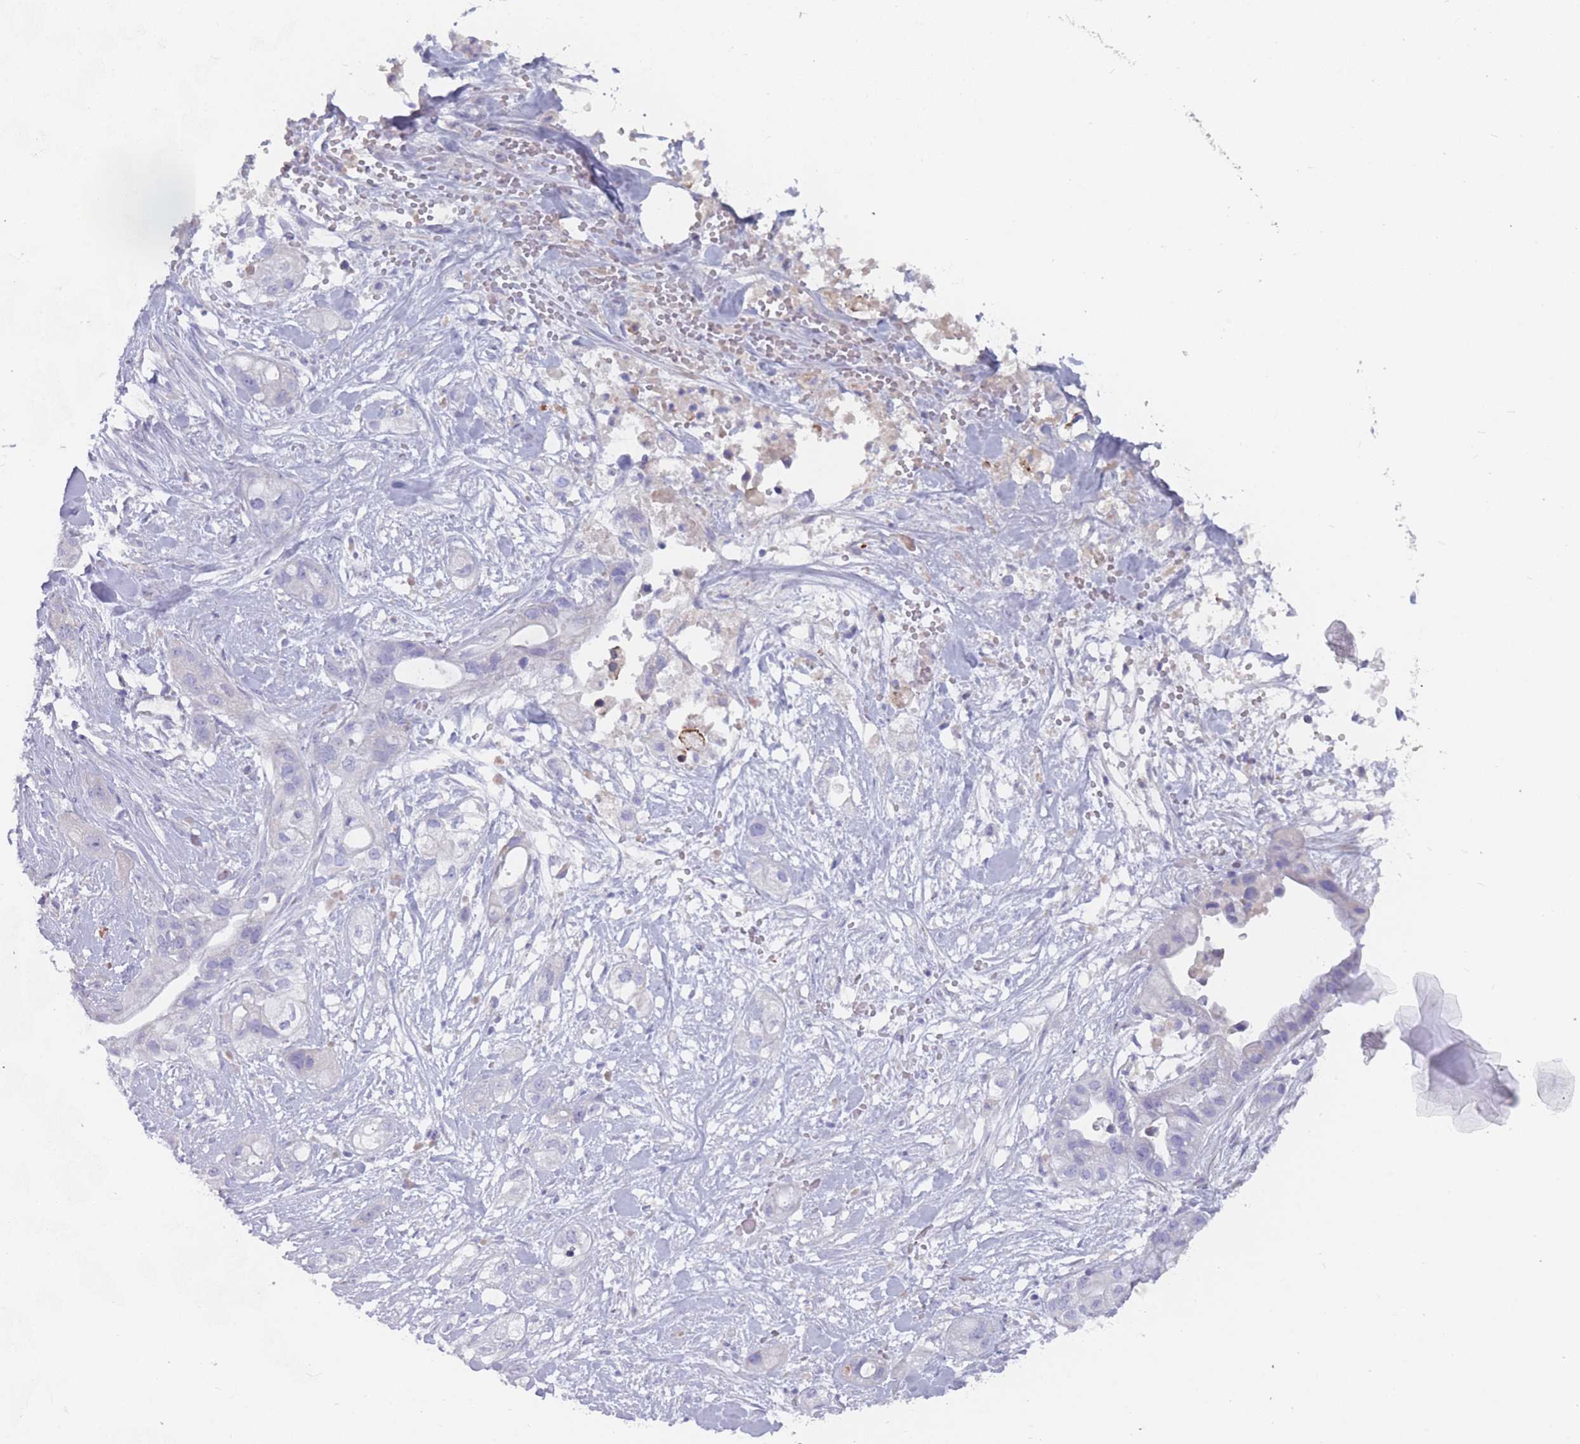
{"staining": {"intensity": "negative", "quantity": "none", "location": "none"}, "tissue": "pancreatic cancer", "cell_type": "Tumor cells", "image_type": "cancer", "snomed": [{"axis": "morphology", "description": "Adenocarcinoma, NOS"}, {"axis": "topography", "description": "Pancreas"}], "caption": "Micrograph shows no significant protein expression in tumor cells of adenocarcinoma (pancreatic).", "gene": "ST8SIA5", "patient": {"sex": "male", "age": 44}}